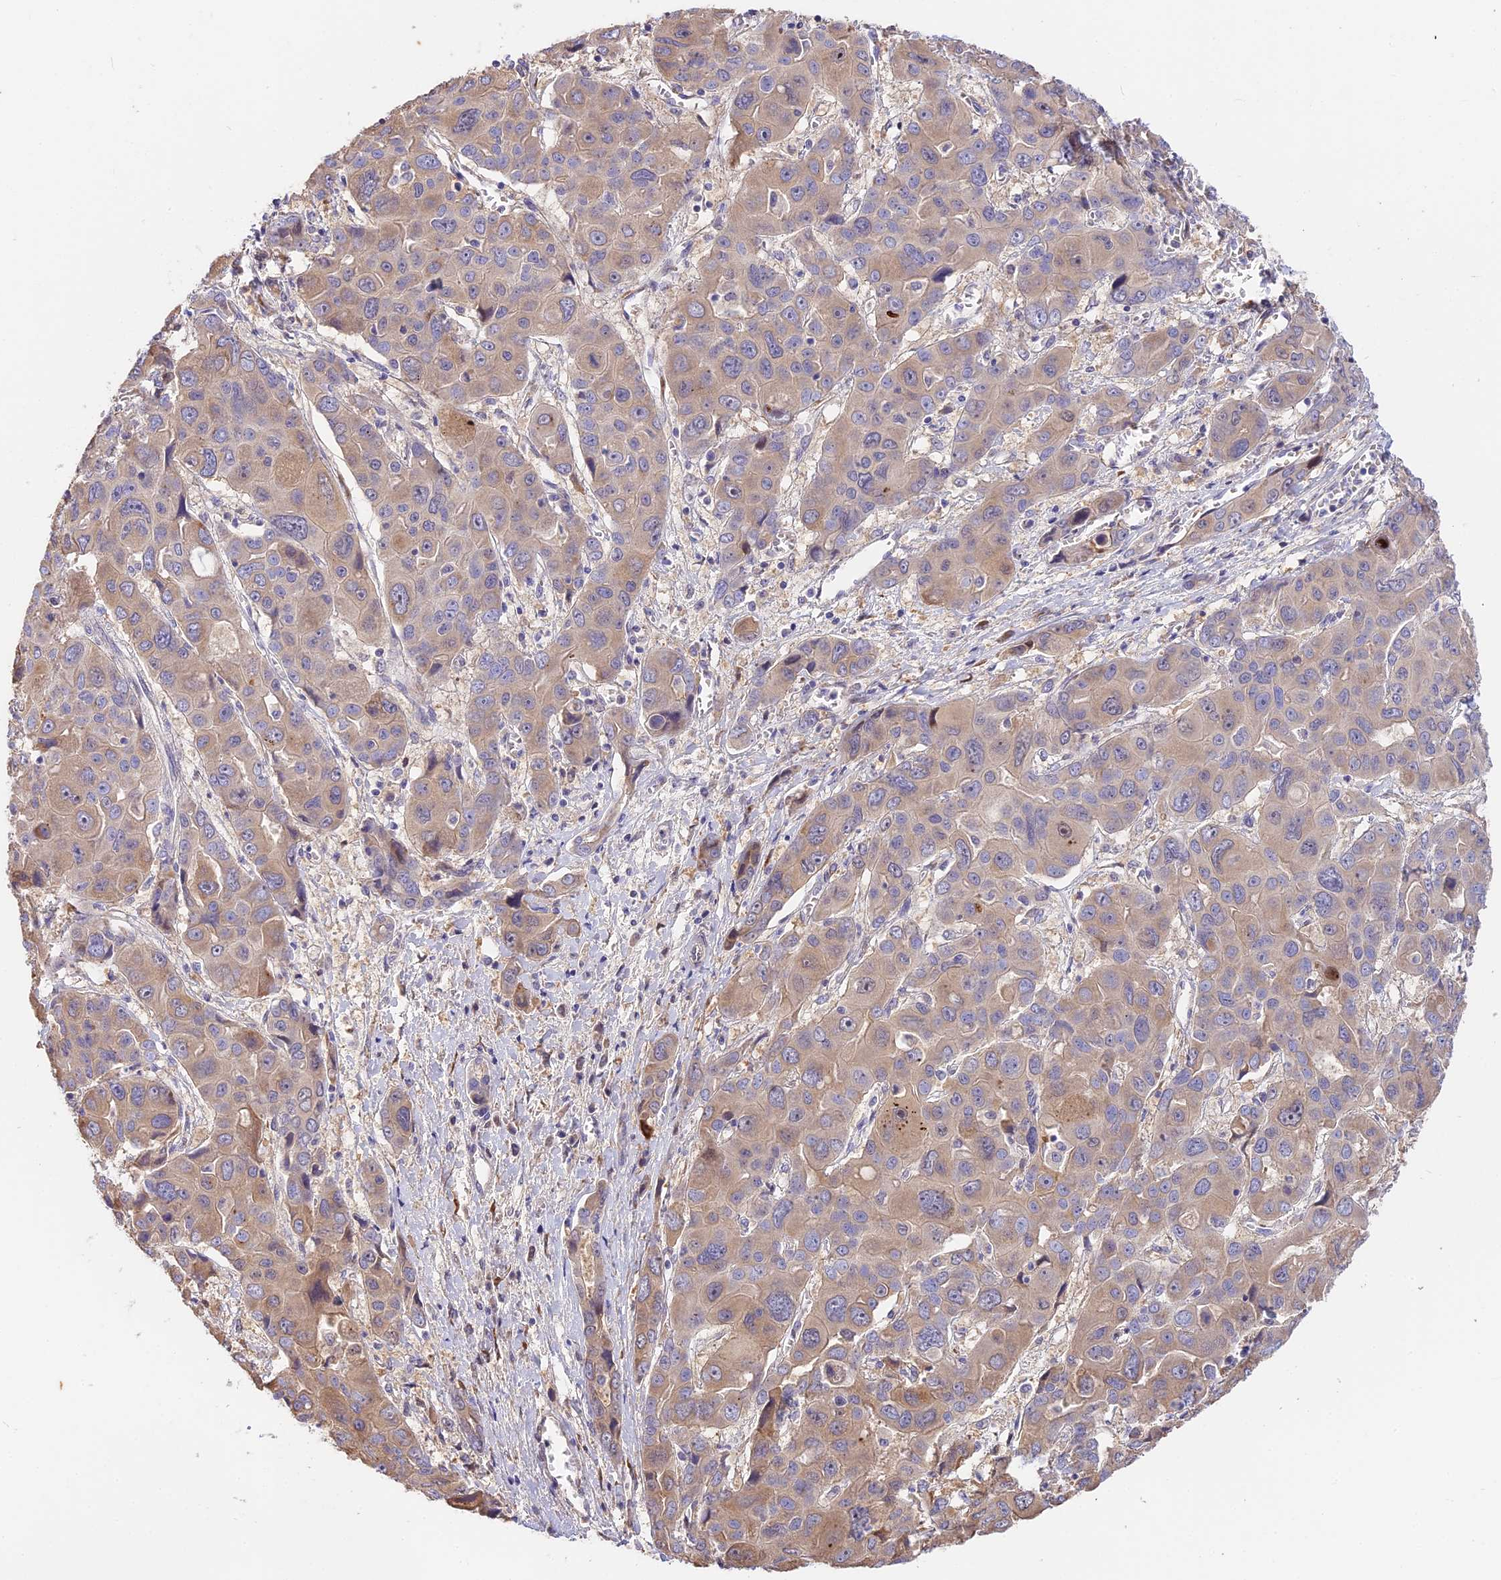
{"staining": {"intensity": "weak", "quantity": ">75%", "location": "cytoplasmic/membranous"}, "tissue": "liver cancer", "cell_type": "Tumor cells", "image_type": "cancer", "snomed": [{"axis": "morphology", "description": "Cholangiocarcinoma"}, {"axis": "topography", "description": "Liver"}], "caption": "Protein staining of cholangiocarcinoma (liver) tissue demonstrates weak cytoplasmic/membranous expression in about >75% of tumor cells. (DAB (3,3'-diaminobenzidine) IHC, brown staining for protein, blue staining for nuclei).", "gene": "BSCL2", "patient": {"sex": "male", "age": 67}}